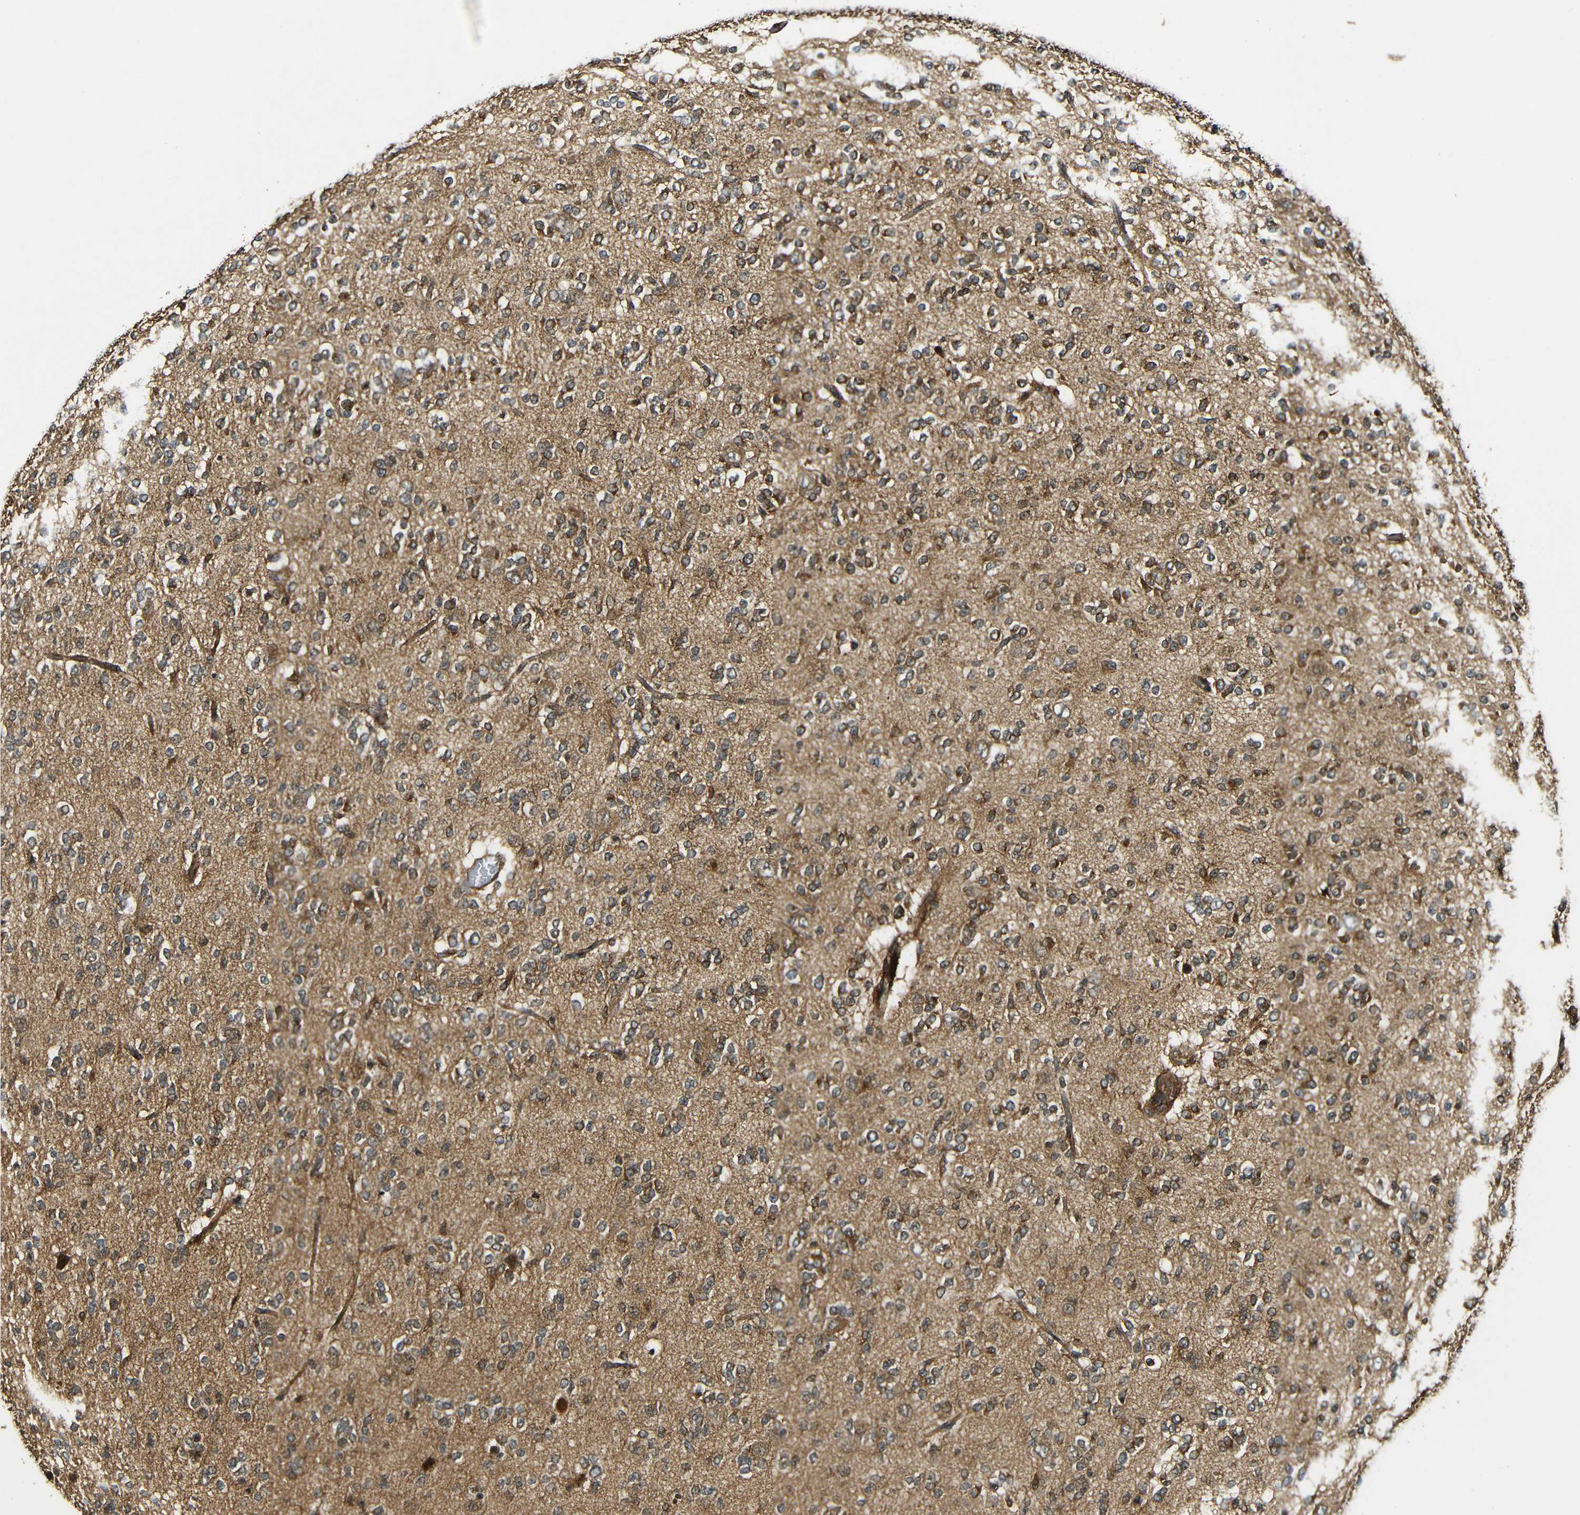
{"staining": {"intensity": "moderate", "quantity": ">75%", "location": "cytoplasmic/membranous"}, "tissue": "glioma", "cell_type": "Tumor cells", "image_type": "cancer", "snomed": [{"axis": "morphology", "description": "Glioma, malignant, Low grade"}, {"axis": "topography", "description": "Brain"}], "caption": "Immunohistochemistry (IHC) micrograph of neoplastic tissue: low-grade glioma (malignant) stained using immunohistochemistry (IHC) shows medium levels of moderate protein expression localized specifically in the cytoplasmic/membranous of tumor cells, appearing as a cytoplasmic/membranous brown color.", "gene": "CASP8", "patient": {"sex": "male", "age": 38}}